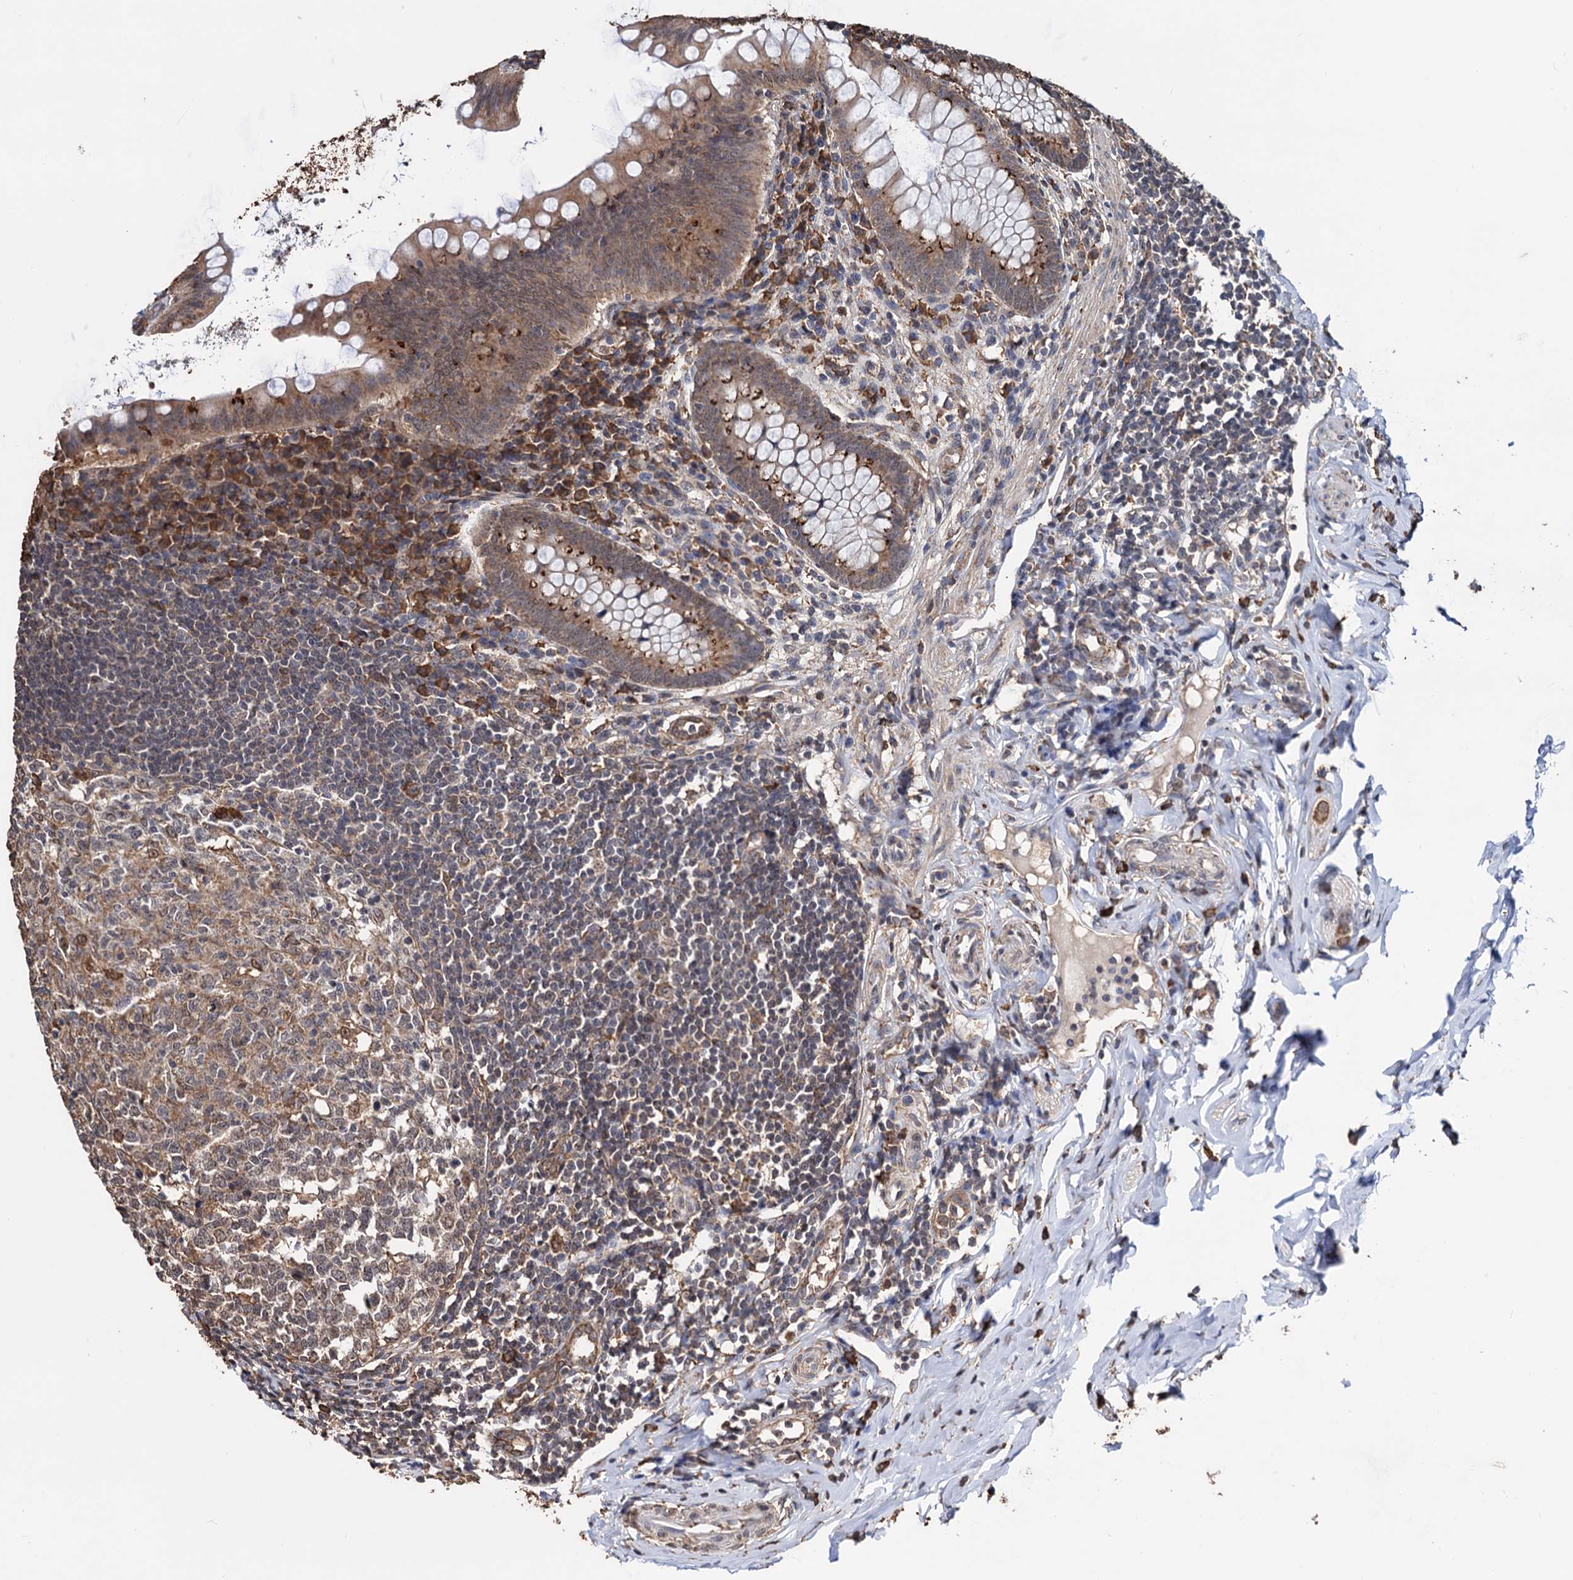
{"staining": {"intensity": "moderate", "quantity": ">75%", "location": "cytoplasmic/membranous"}, "tissue": "appendix", "cell_type": "Glandular cells", "image_type": "normal", "snomed": [{"axis": "morphology", "description": "Normal tissue, NOS"}, {"axis": "topography", "description": "Appendix"}], "caption": "Immunohistochemical staining of benign appendix exhibits medium levels of moderate cytoplasmic/membranous staining in about >75% of glandular cells.", "gene": "TBC1D12", "patient": {"sex": "female", "age": 33}}